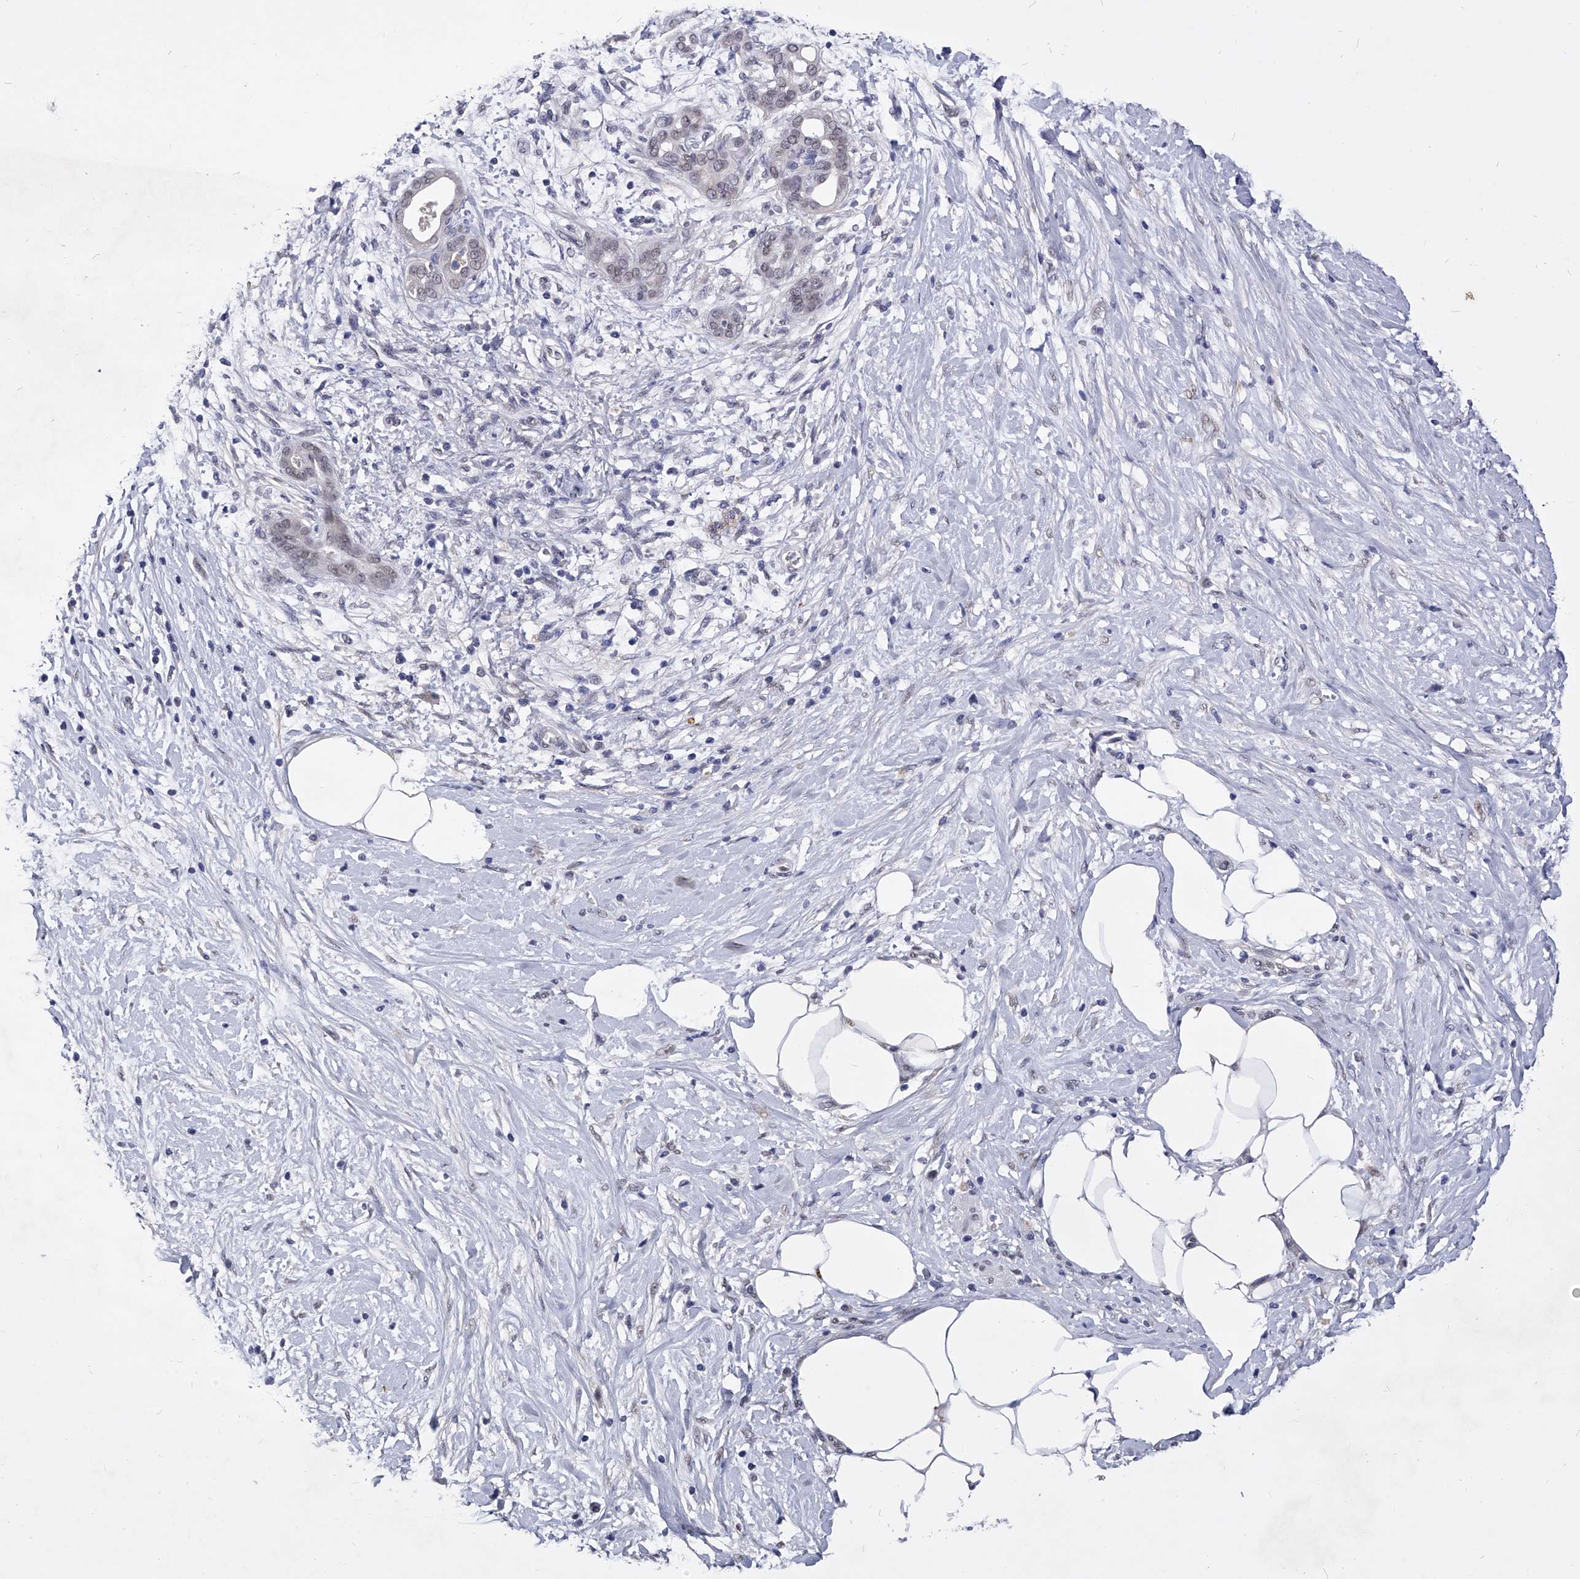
{"staining": {"intensity": "weak", "quantity": "<25%", "location": "nuclear"}, "tissue": "pancreatic cancer", "cell_type": "Tumor cells", "image_type": "cancer", "snomed": [{"axis": "morphology", "description": "Adenocarcinoma, NOS"}, {"axis": "topography", "description": "Pancreas"}], "caption": "This histopathology image is of pancreatic cancer (adenocarcinoma) stained with IHC to label a protein in brown with the nuclei are counter-stained blue. There is no expression in tumor cells. (Brightfield microscopy of DAB immunohistochemistry at high magnification).", "gene": "ZNF529", "patient": {"sex": "male", "age": 58}}